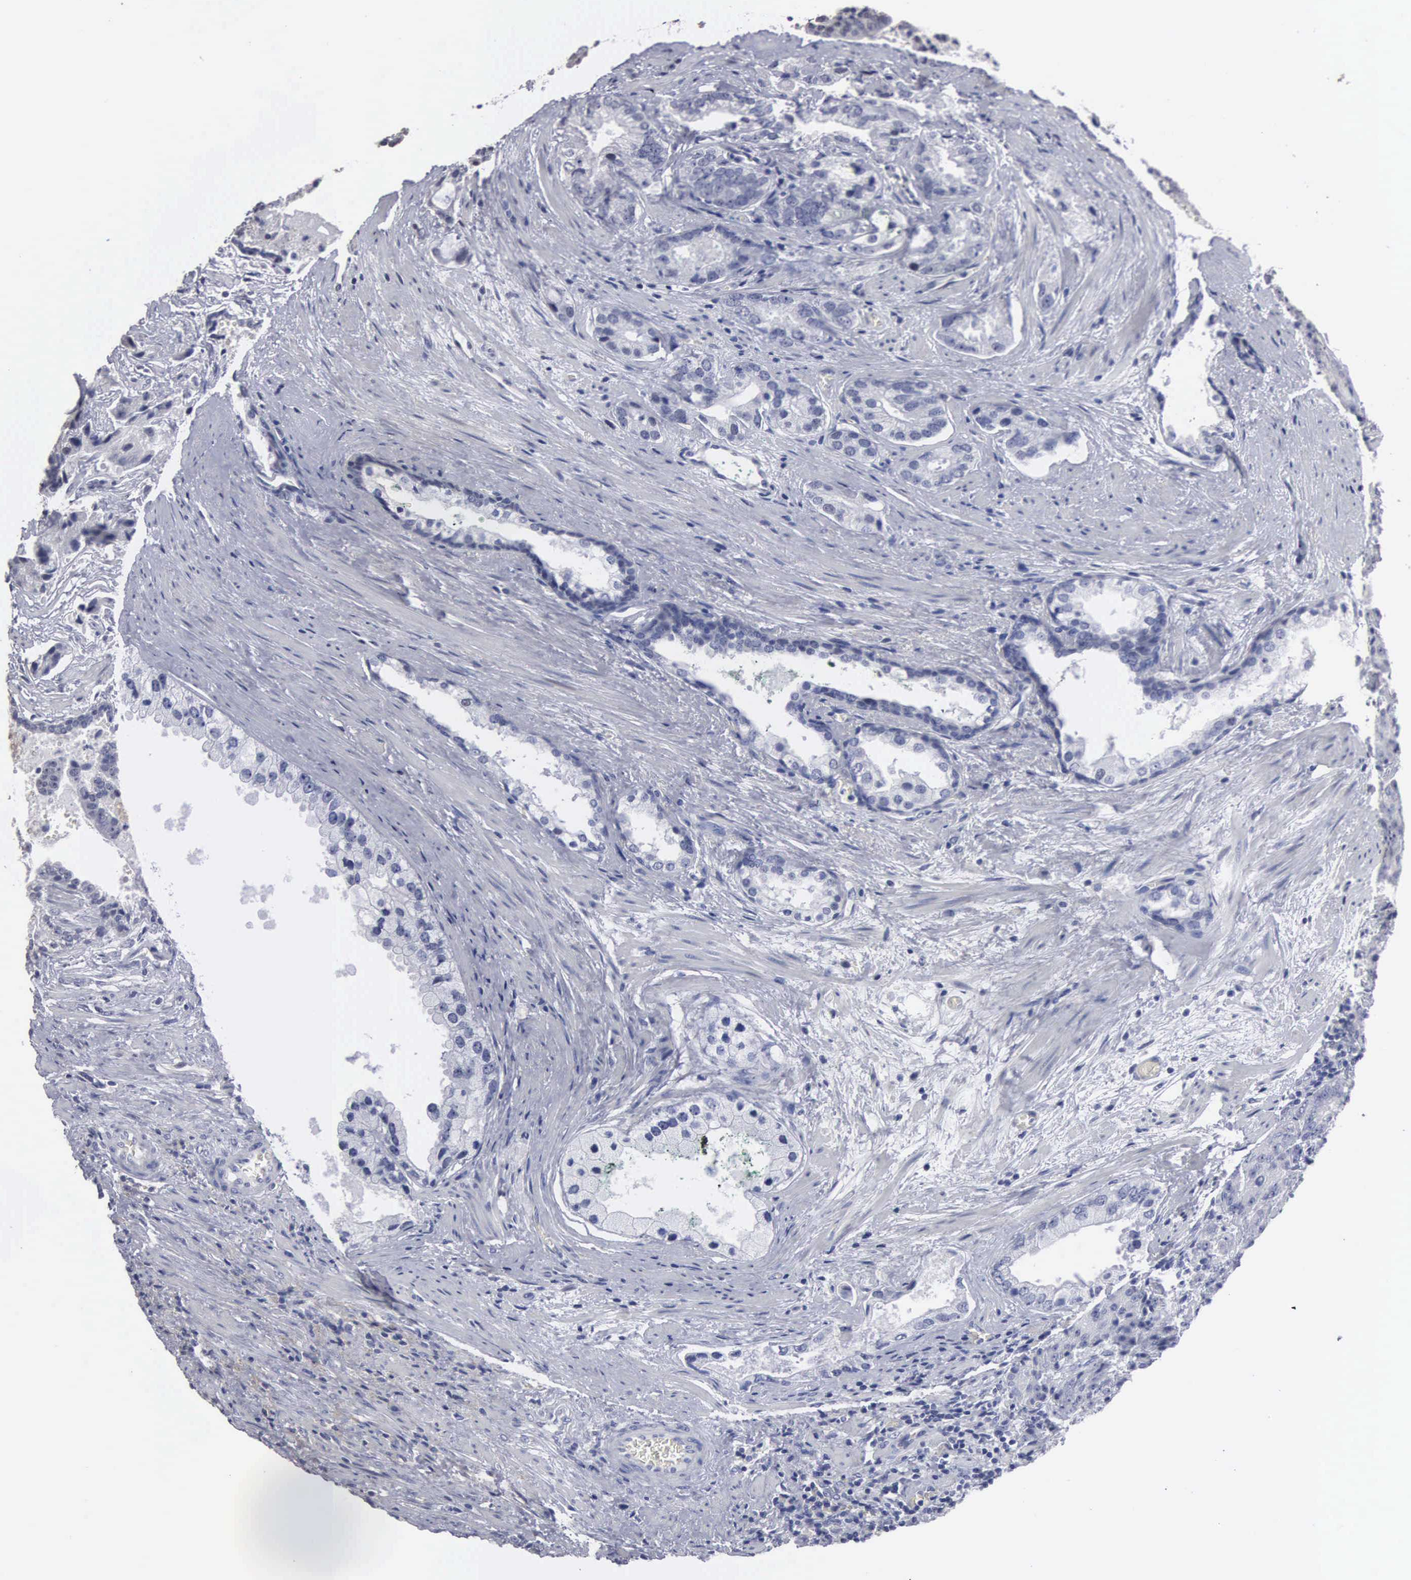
{"staining": {"intensity": "negative", "quantity": "none", "location": "none"}, "tissue": "prostate cancer", "cell_type": "Tumor cells", "image_type": "cancer", "snomed": [{"axis": "morphology", "description": "Adenocarcinoma, Medium grade"}, {"axis": "topography", "description": "Prostate"}], "caption": "Prostate cancer stained for a protein using immunohistochemistry demonstrates no staining tumor cells.", "gene": "UPB1", "patient": {"sex": "male", "age": 70}}